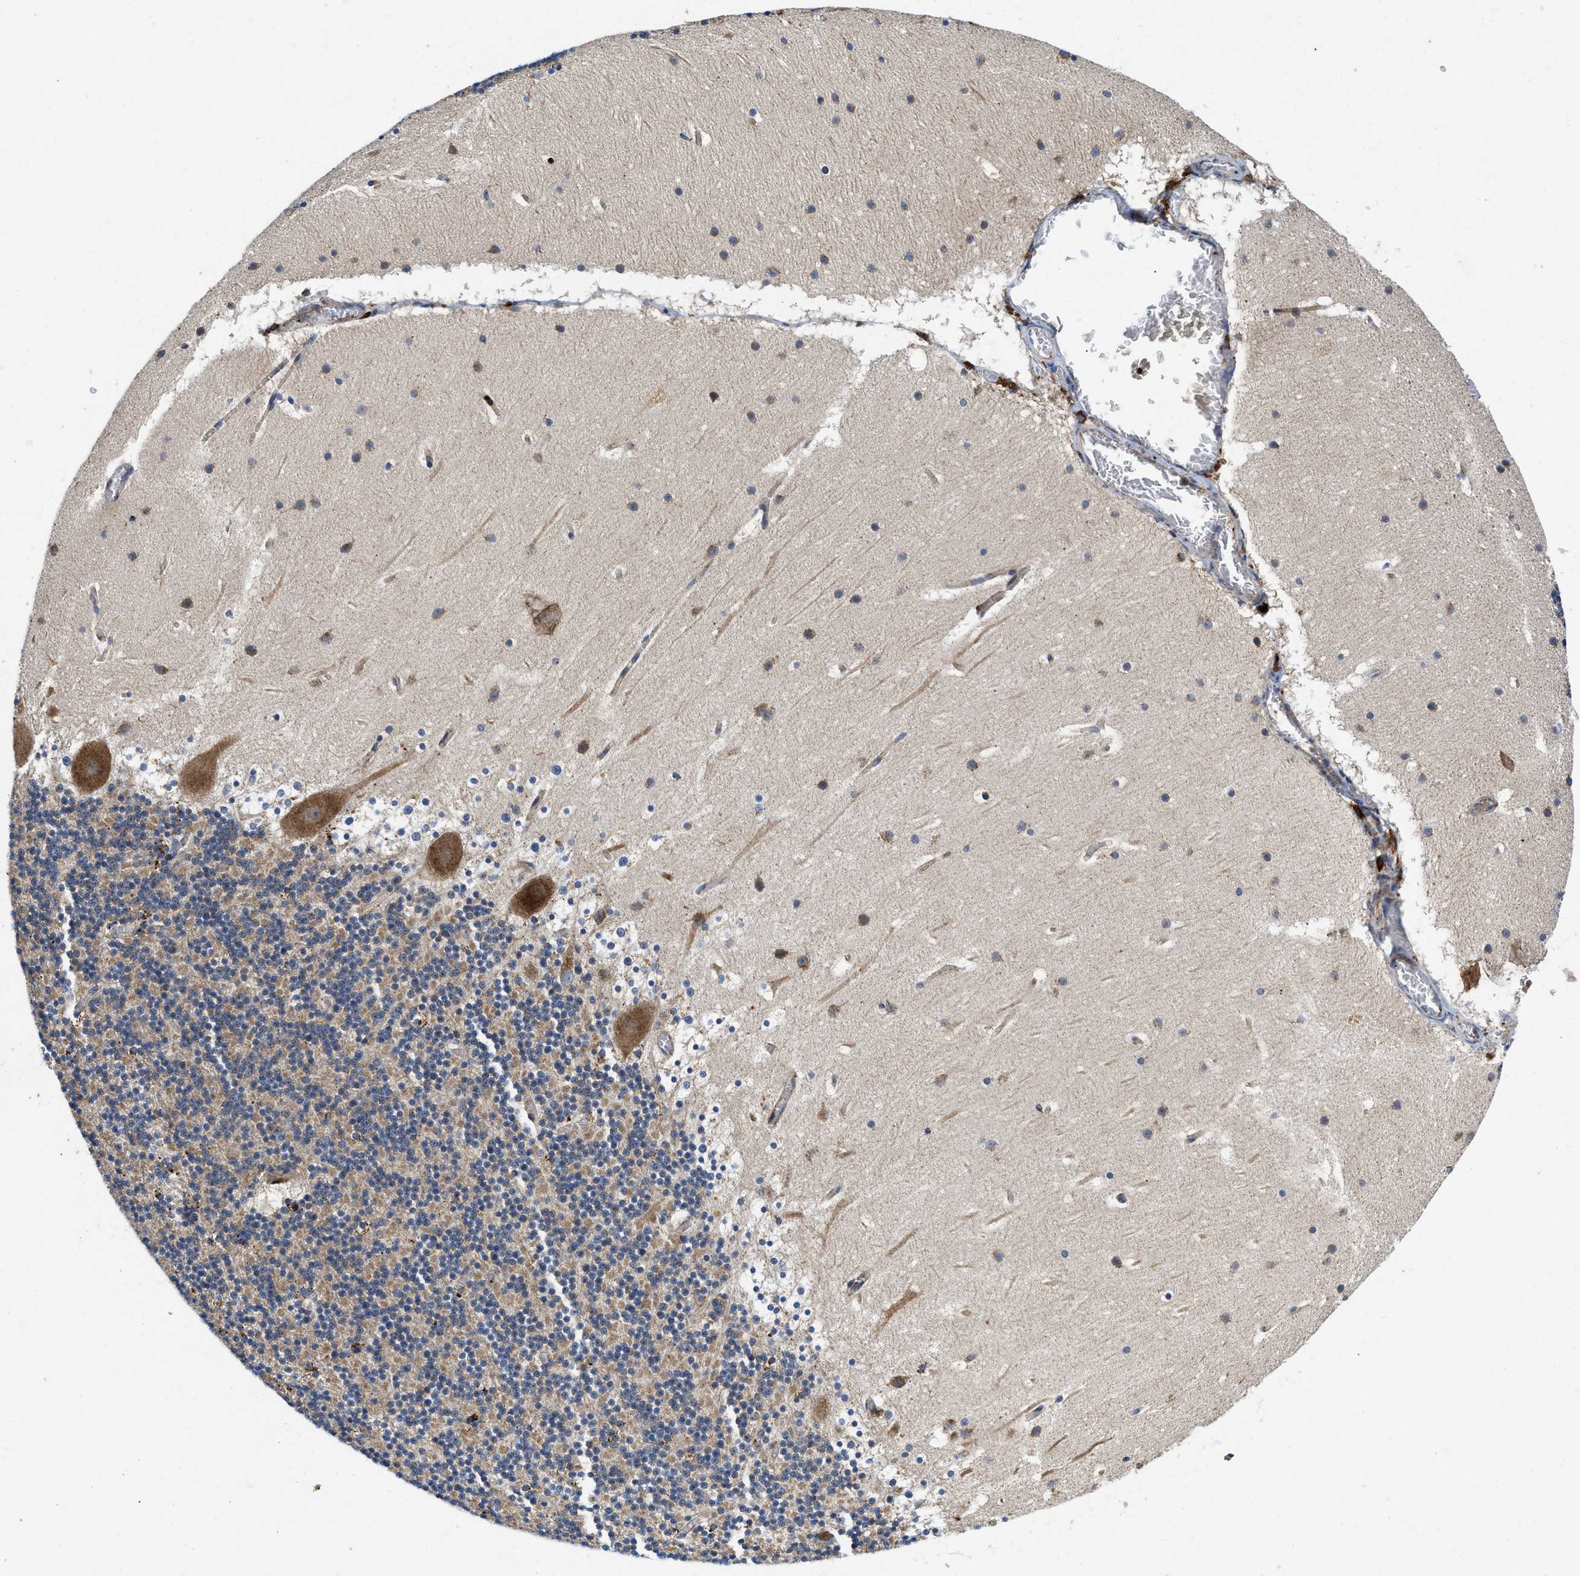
{"staining": {"intensity": "weak", "quantity": "25%-75%", "location": "cytoplasmic/membranous"}, "tissue": "cerebellum", "cell_type": "Cells in granular layer", "image_type": "normal", "snomed": [{"axis": "morphology", "description": "Normal tissue, NOS"}, {"axis": "topography", "description": "Cerebellum"}], "caption": "IHC photomicrograph of benign cerebellum stained for a protein (brown), which displays low levels of weak cytoplasmic/membranous positivity in about 25%-75% of cells in granular layer.", "gene": "ENPP4", "patient": {"sex": "male", "age": 45}}